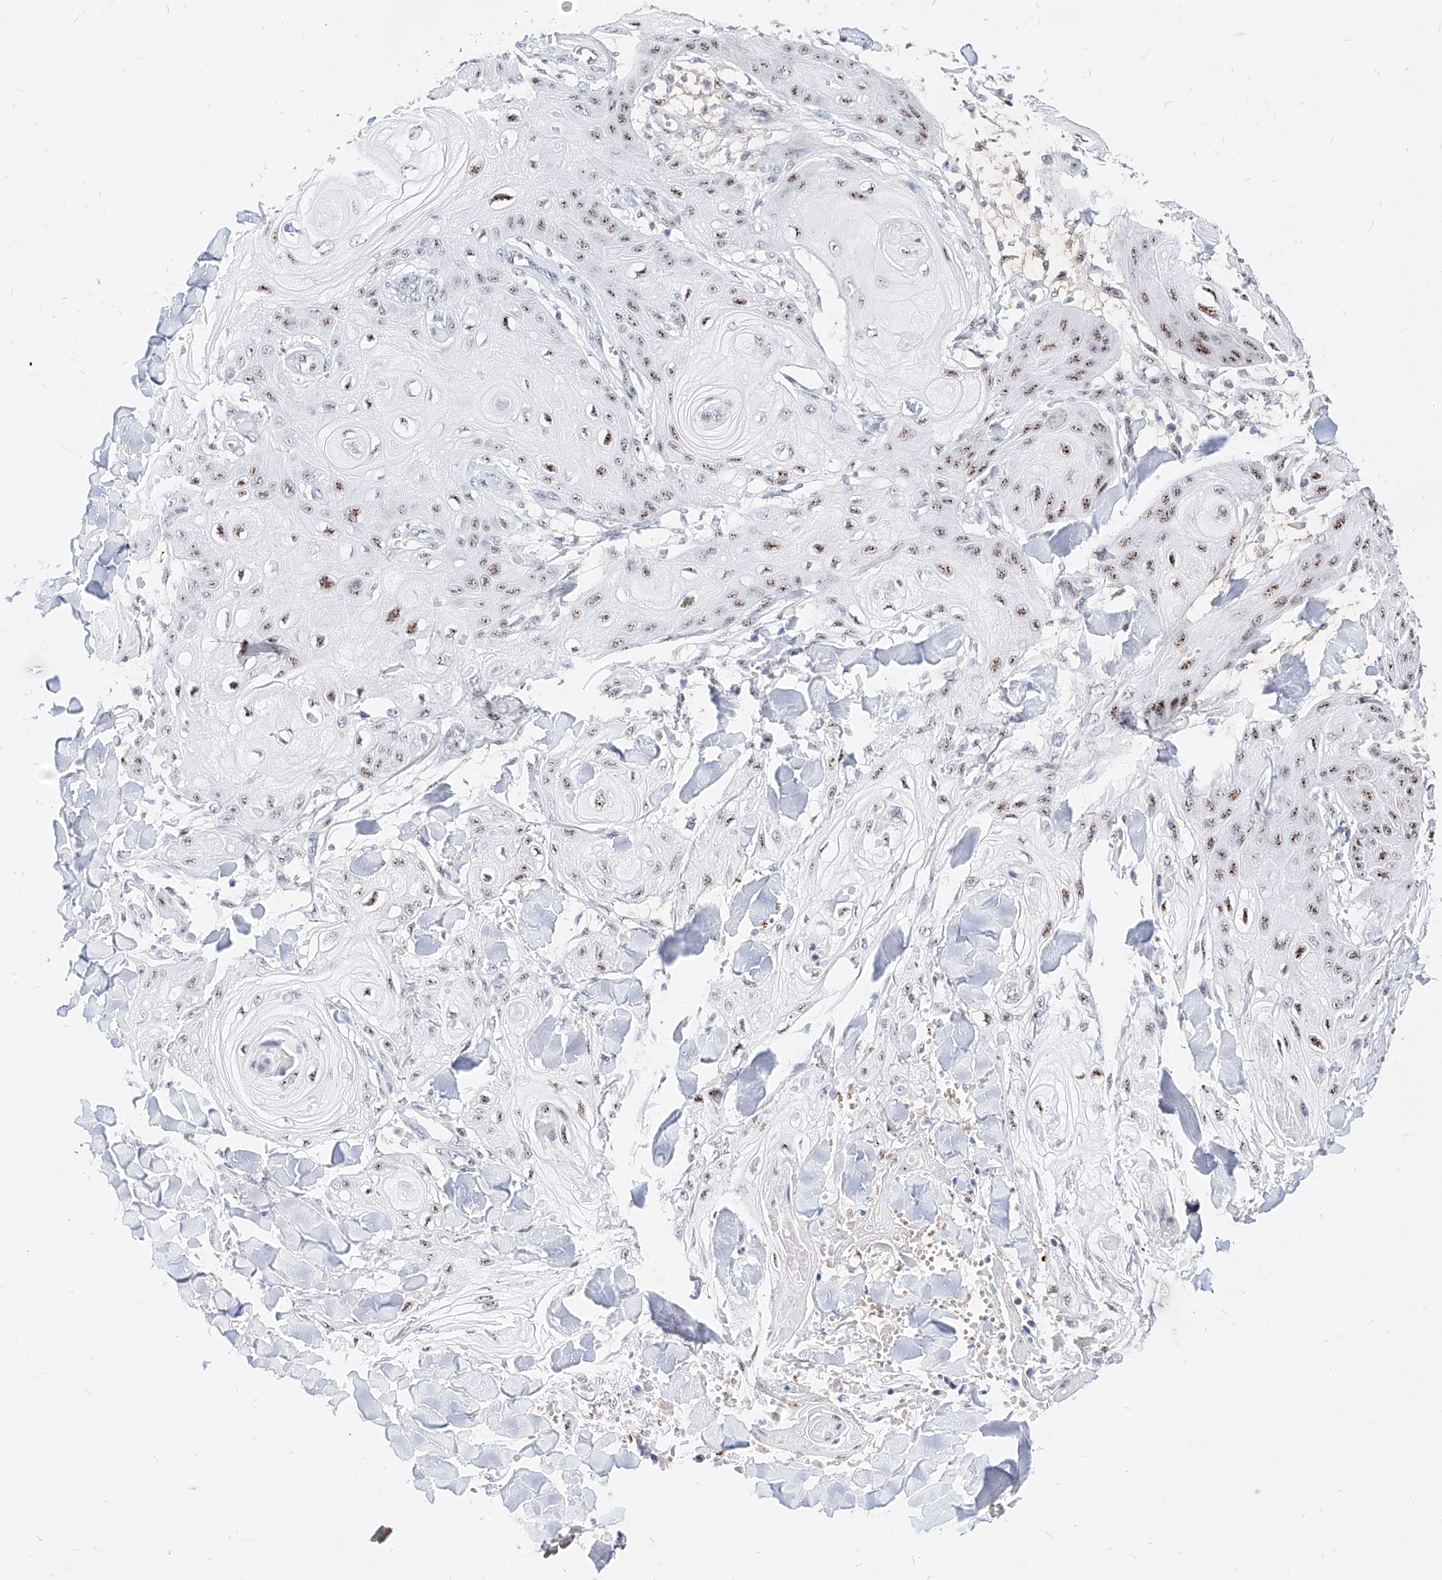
{"staining": {"intensity": "moderate", "quantity": ">75%", "location": "nuclear"}, "tissue": "skin cancer", "cell_type": "Tumor cells", "image_type": "cancer", "snomed": [{"axis": "morphology", "description": "Squamous cell carcinoma, NOS"}, {"axis": "topography", "description": "Skin"}], "caption": "Protein staining by immunohistochemistry (IHC) reveals moderate nuclear positivity in about >75% of tumor cells in skin cancer.", "gene": "ZFP42", "patient": {"sex": "male", "age": 74}}